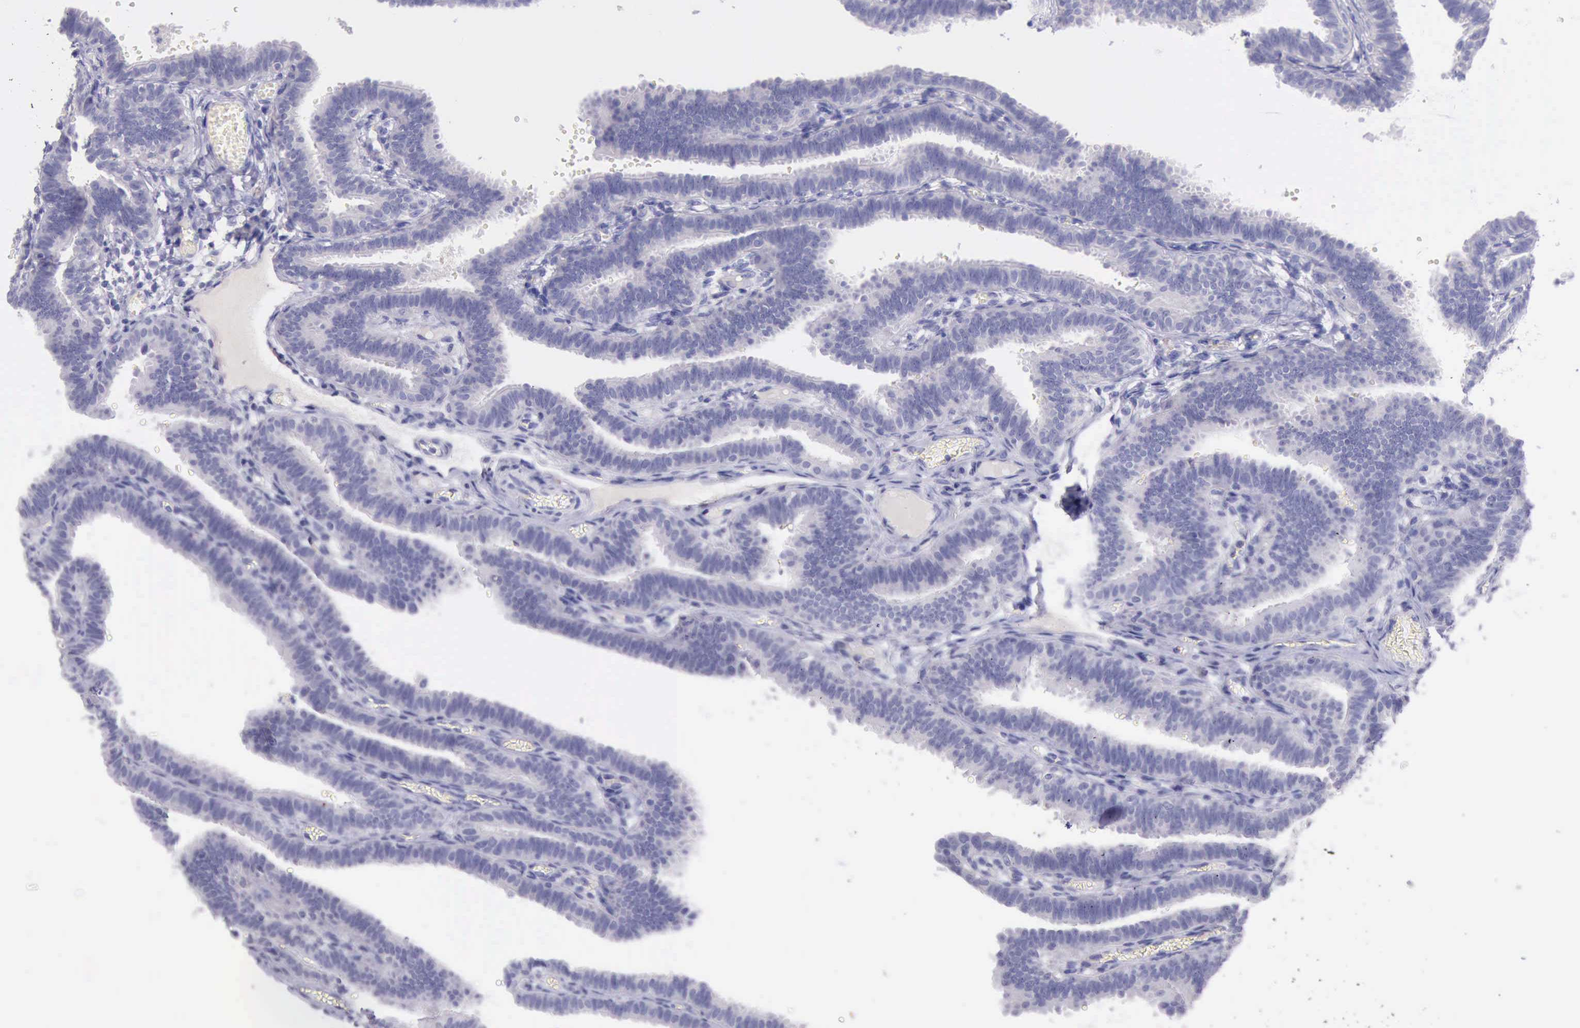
{"staining": {"intensity": "negative", "quantity": "none", "location": "none"}, "tissue": "fallopian tube", "cell_type": "Glandular cells", "image_type": "normal", "snomed": [{"axis": "morphology", "description": "Normal tissue, NOS"}, {"axis": "topography", "description": "Fallopian tube"}], "caption": "This is an immunohistochemistry histopathology image of benign human fallopian tube. There is no positivity in glandular cells.", "gene": "LRFN5", "patient": {"sex": "female", "age": 29}}